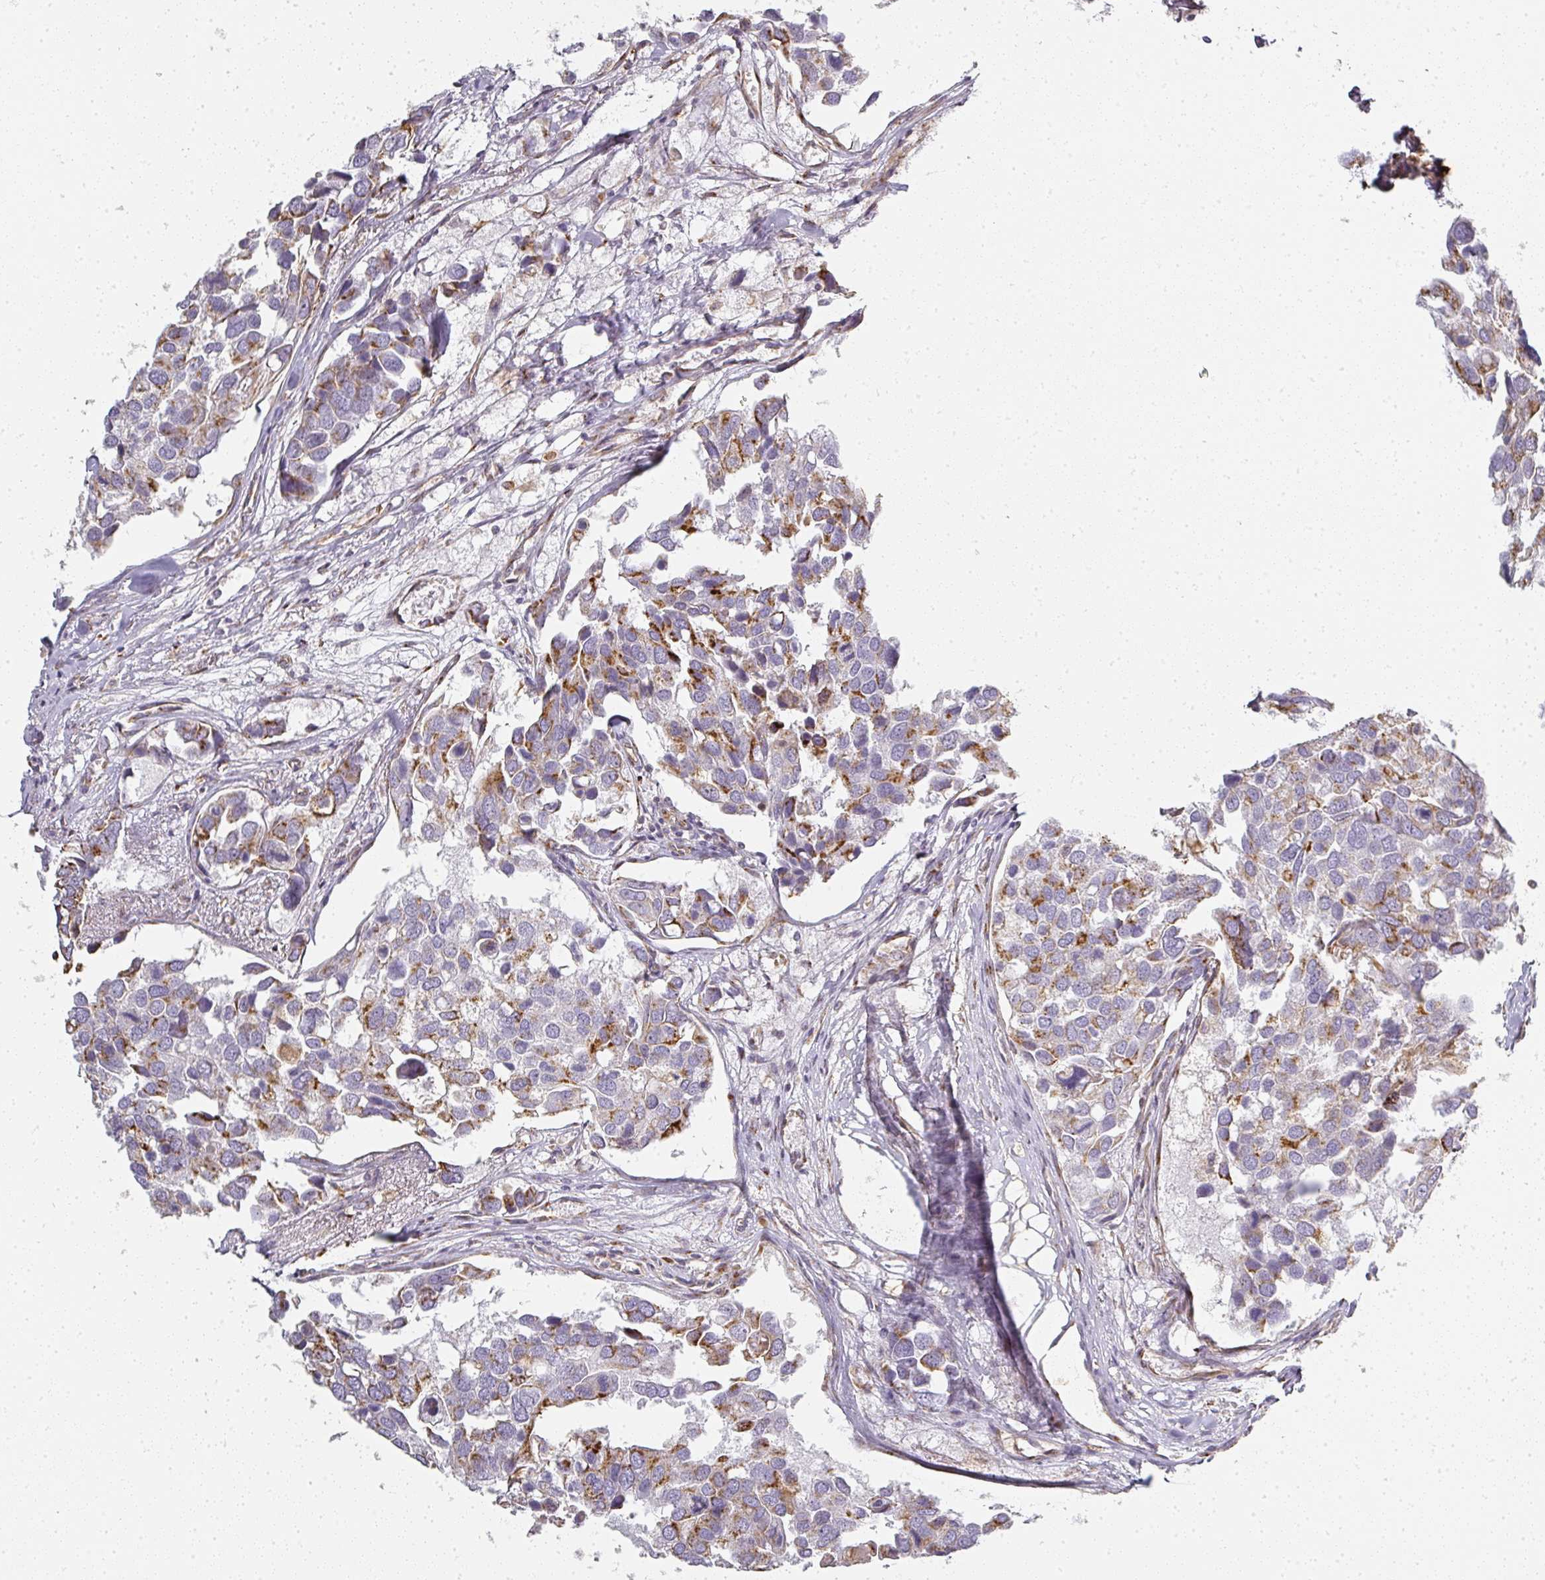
{"staining": {"intensity": "moderate", "quantity": "25%-75%", "location": "cytoplasmic/membranous"}, "tissue": "breast cancer", "cell_type": "Tumor cells", "image_type": "cancer", "snomed": [{"axis": "morphology", "description": "Duct carcinoma"}, {"axis": "topography", "description": "Breast"}], "caption": "About 25%-75% of tumor cells in infiltrating ductal carcinoma (breast) reveal moderate cytoplasmic/membranous protein positivity as visualized by brown immunohistochemical staining.", "gene": "ATP8B2", "patient": {"sex": "female", "age": 83}}